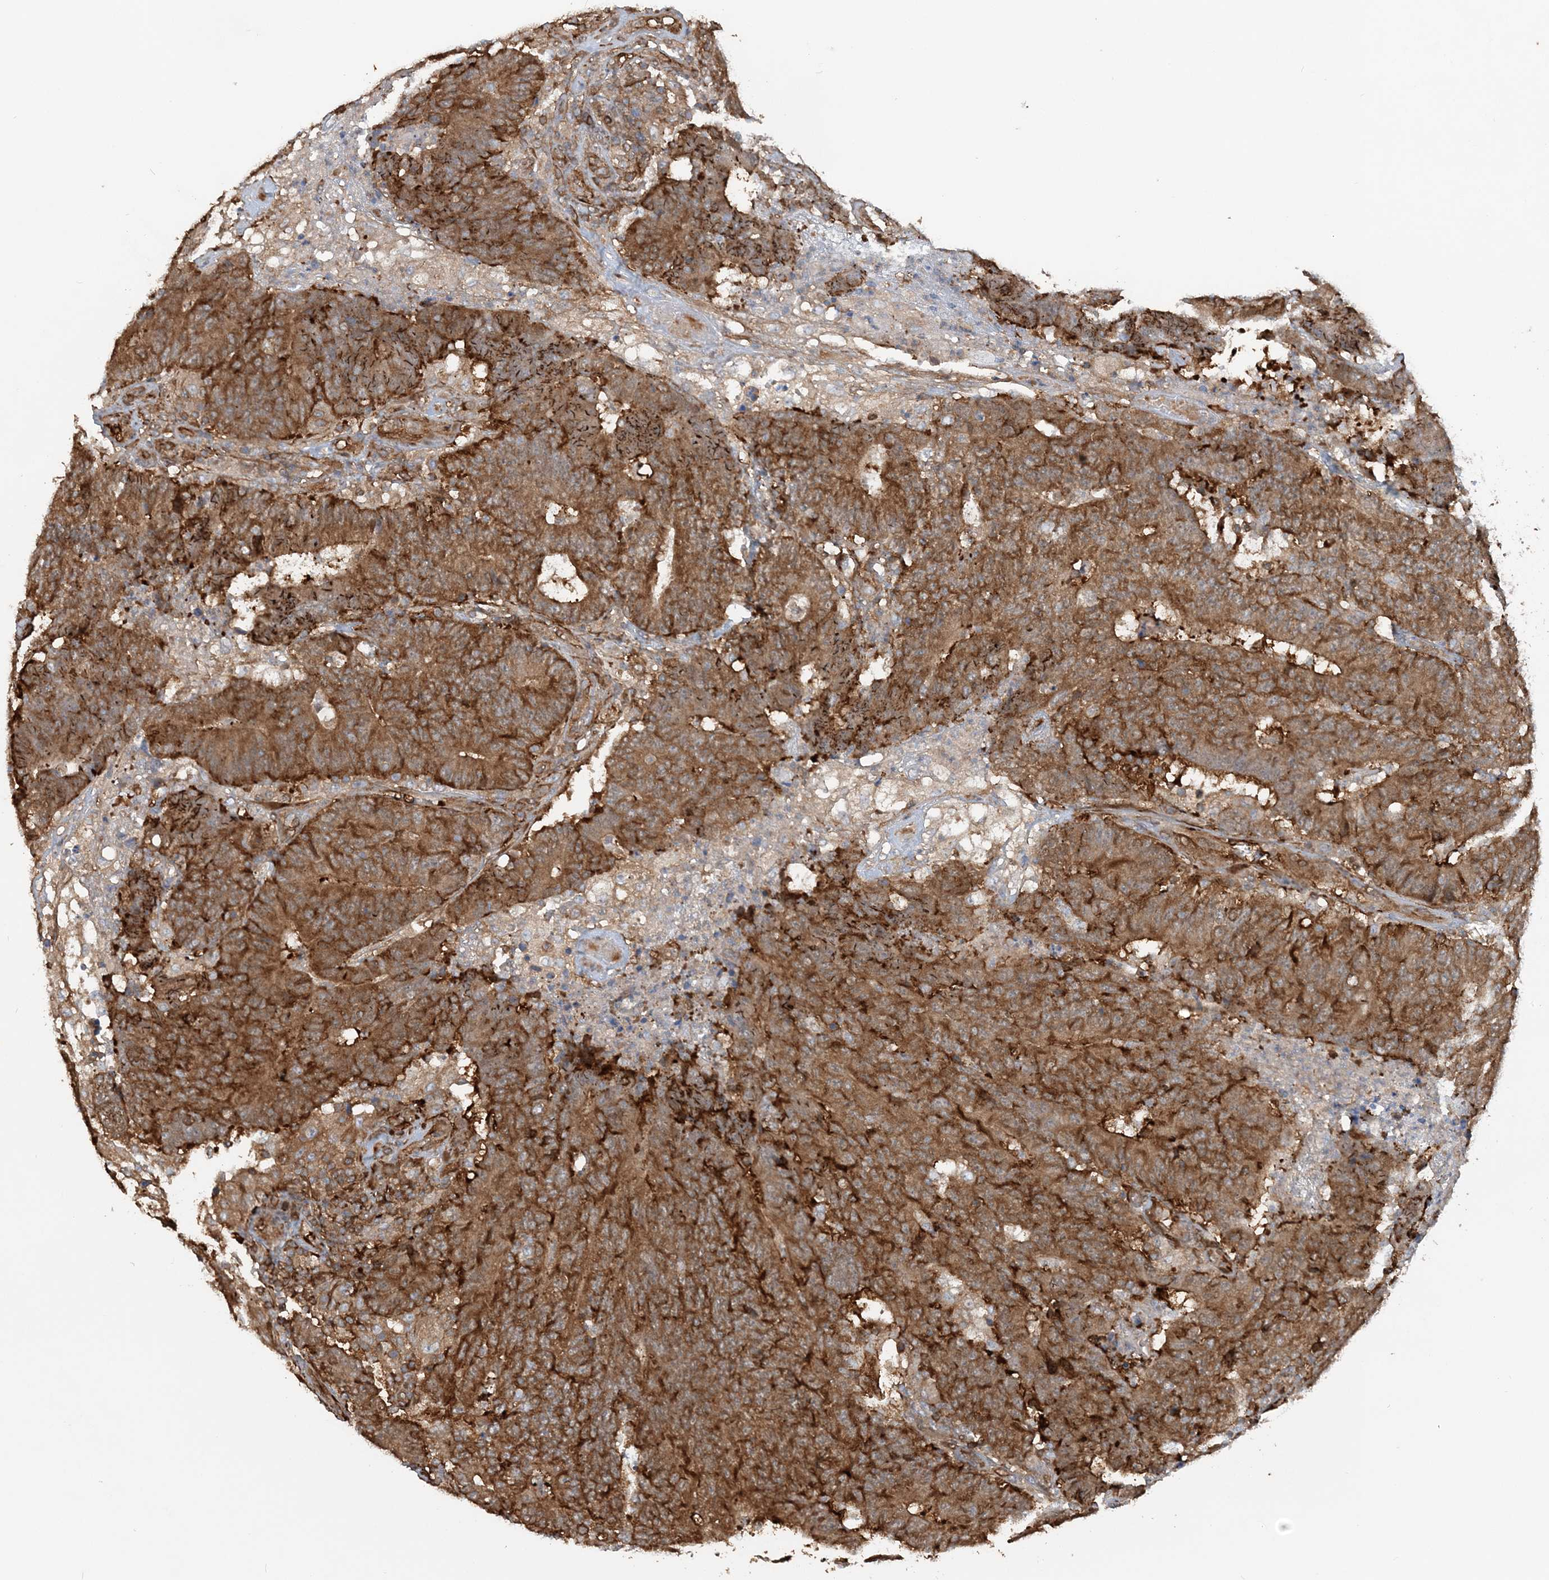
{"staining": {"intensity": "strong", "quantity": ">75%", "location": "cytoplasmic/membranous"}, "tissue": "colorectal cancer", "cell_type": "Tumor cells", "image_type": "cancer", "snomed": [{"axis": "morphology", "description": "Normal tissue, NOS"}, {"axis": "morphology", "description": "Adenocarcinoma, NOS"}, {"axis": "topography", "description": "Colon"}], "caption": "DAB immunohistochemical staining of human colorectal adenocarcinoma reveals strong cytoplasmic/membranous protein expression in about >75% of tumor cells.", "gene": "DSTN", "patient": {"sex": "female", "age": 75}}